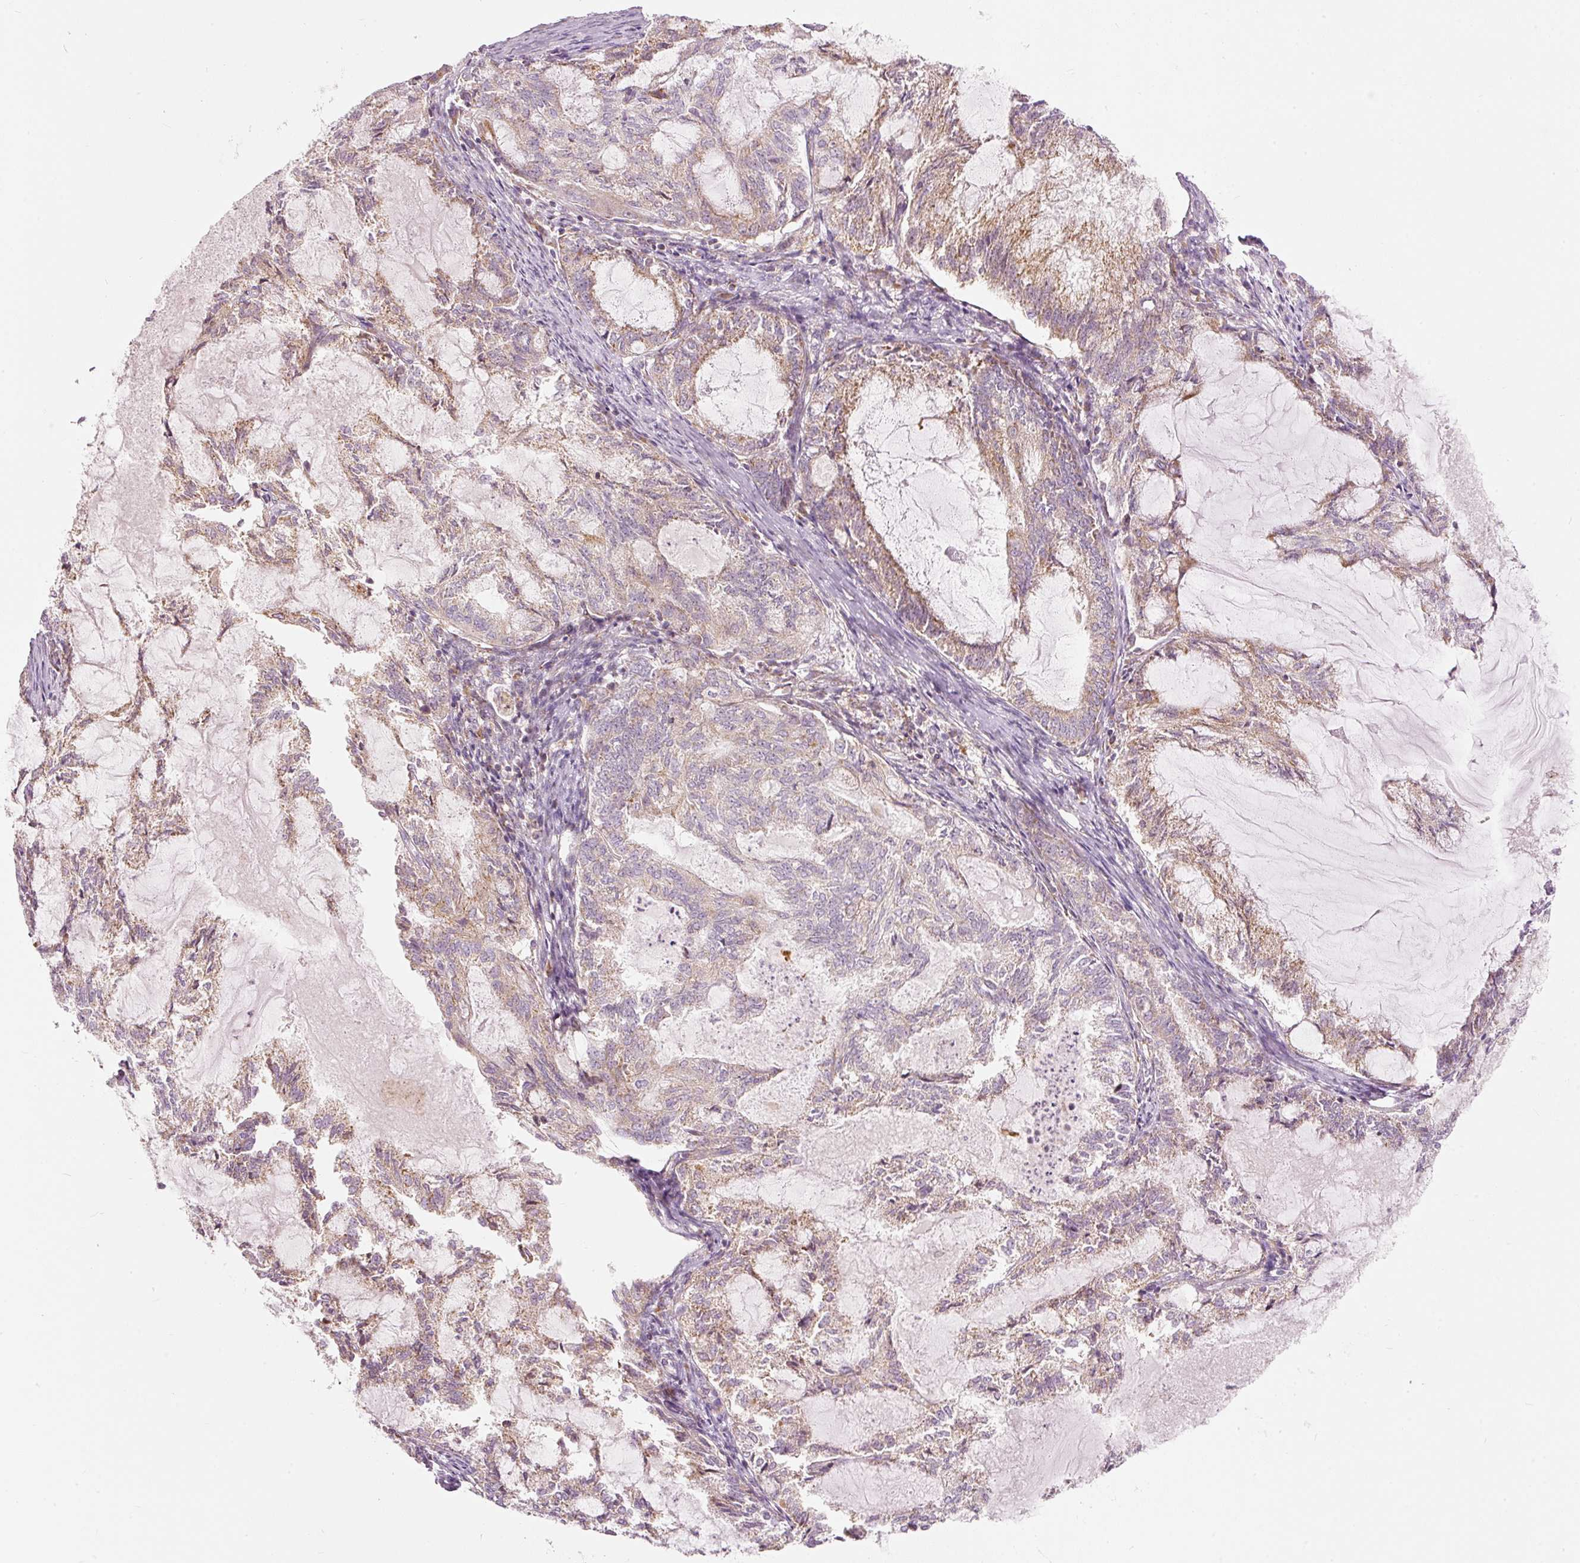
{"staining": {"intensity": "weak", "quantity": "25%-75%", "location": "cytoplasmic/membranous"}, "tissue": "endometrial cancer", "cell_type": "Tumor cells", "image_type": "cancer", "snomed": [{"axis": "morphology", "description": "Adenocarcinoma, NOS"}, {"axis": "topography", "description": "Endometrium"}], "caption": "Endometrial cancer stained for a protein reveals weak cytoplasmic/membranous positivity in tumor cells.", "gene": "SNAPC5", "patient": {"sex": "female", "age": 86}}